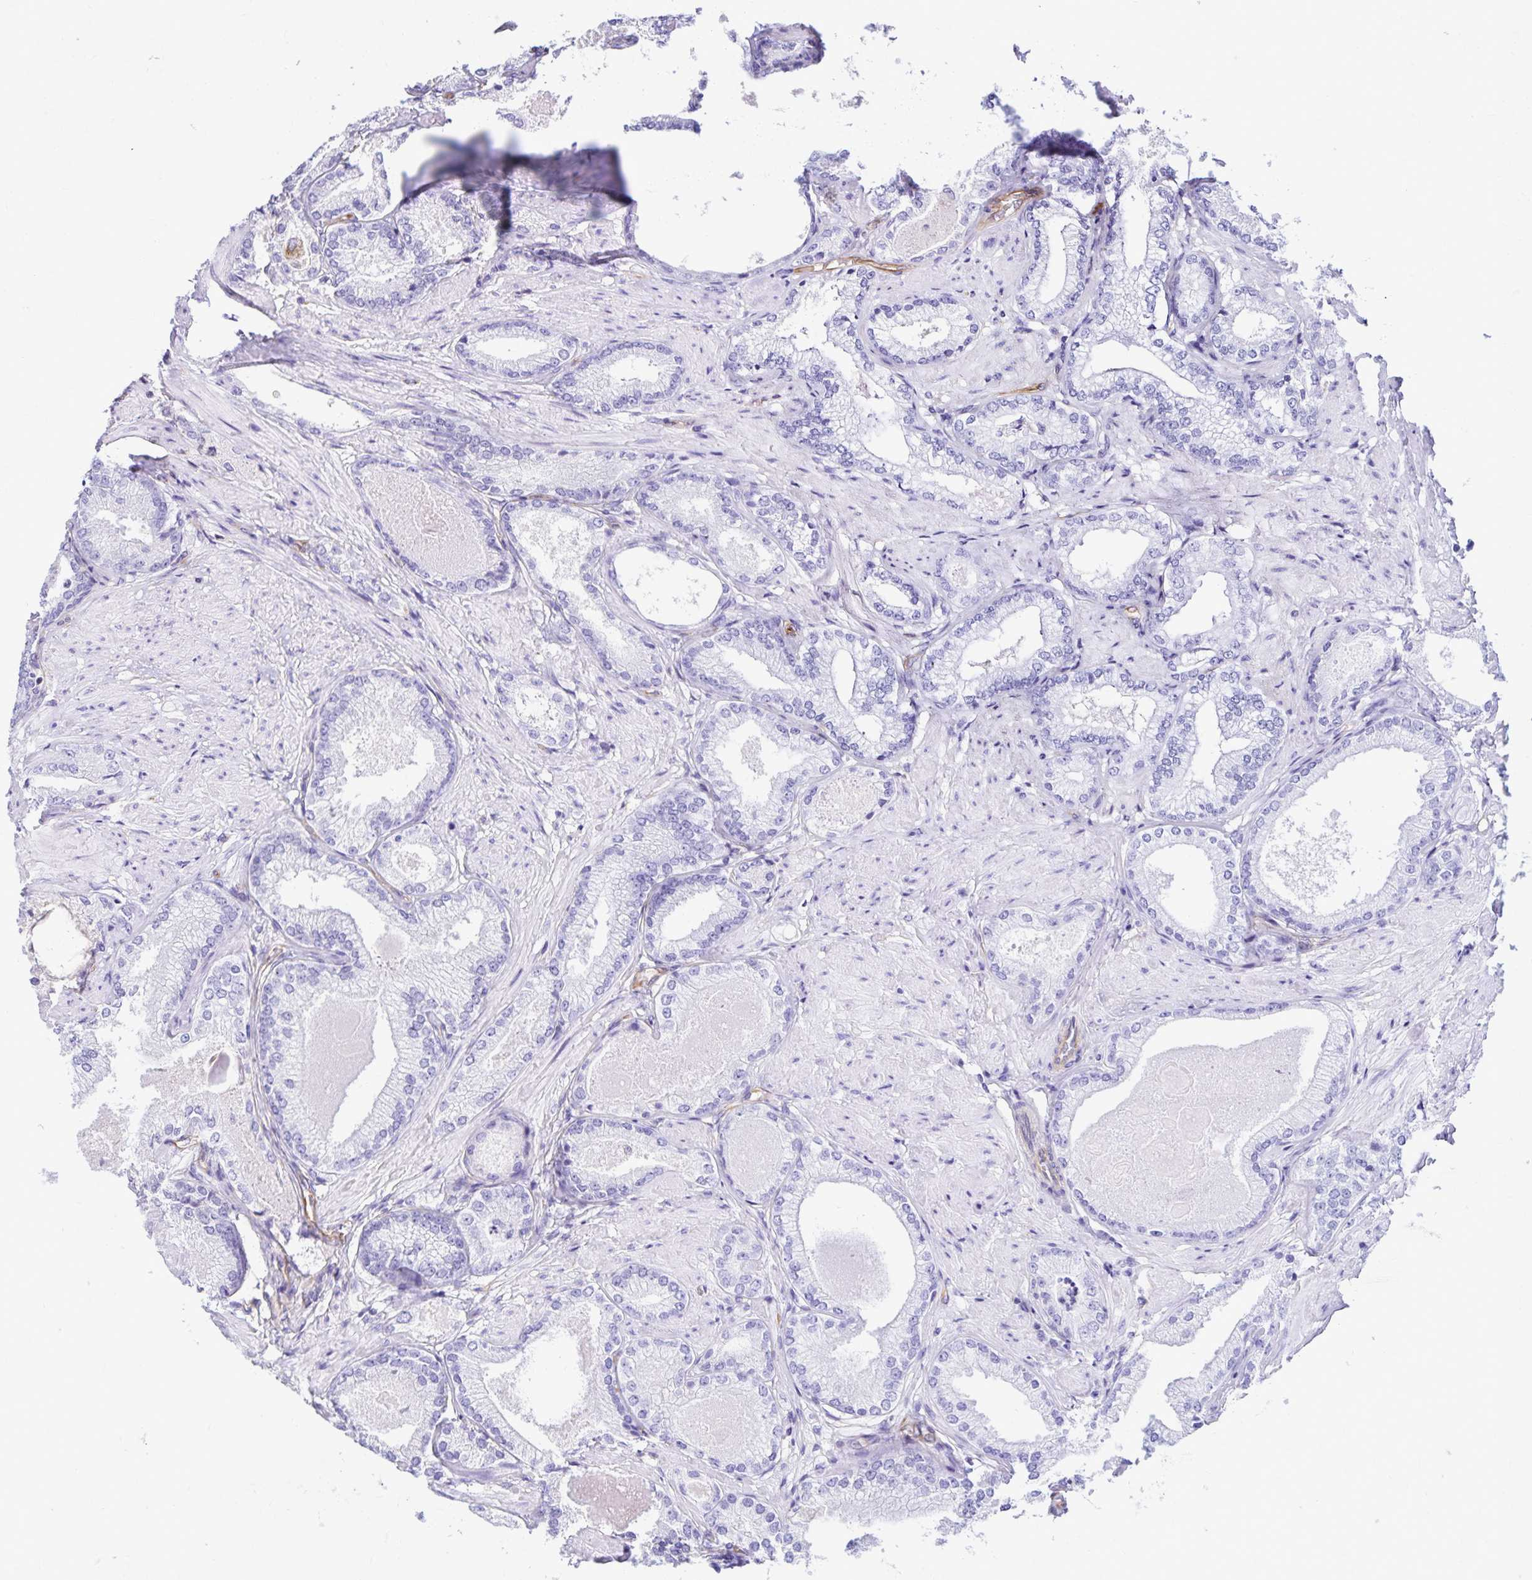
{"staining": {"intensity": "negative", "quantity": "none", "location": "none"}, "tissue": "prostate cancer", "cell_type": "Tumor cells", "image_type": "cancer", "snomed": [{"axis": "morphology", "description": "Adenocarcinoma, High grade"}, {"axis": "topography", "description": "Prostate and seminal vesicle, NOS"}], "caption": "An image of high-grade adenocarcinoma (prostate) stained for a protein displays no brown staining in tumor cells.", "gene": "TRPV6", "patient": {"sex": "male", "age": 61}}